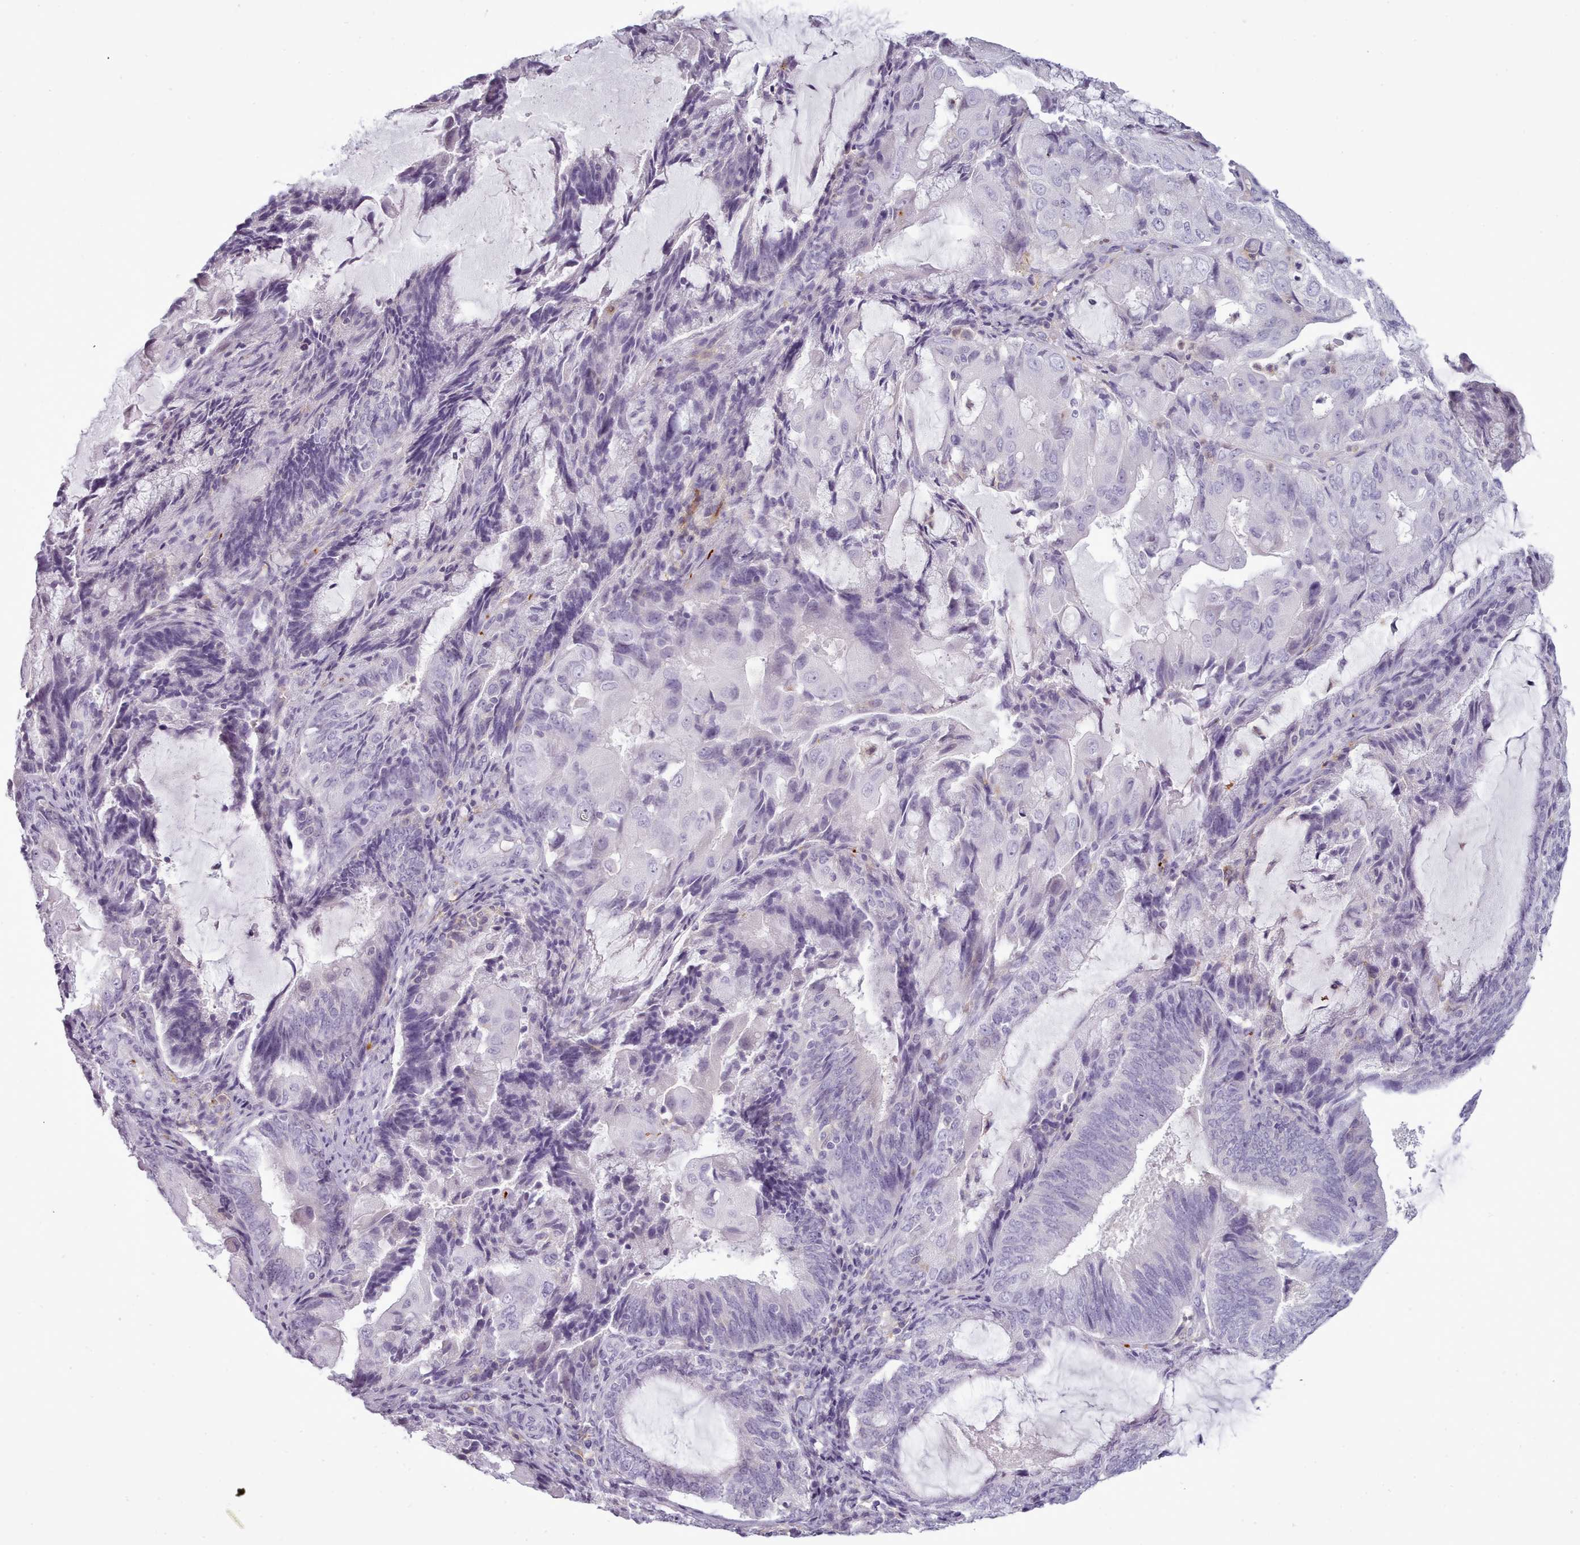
{"staining": {"intensity": "negative", "quantity": "none", "location": "none"}, "tissue": "endometrial cancer", "cell_type": "Tumor cells", "image_type": "cancer", "snomed": [{"axis": "morphology", "description": "Adenocarcinoma, NOS"}, {"axis": "topography", "description": "Endometrium"}], "caption": "Tumor cells are negative for protein expression in human endometrial cancer. (DAB (3,3'-diaminobenzidine) immunohistochemistry with hematoxylin counter stain).", "gene": "NDST2", "patient": {"sex": "female", "age": 81}}